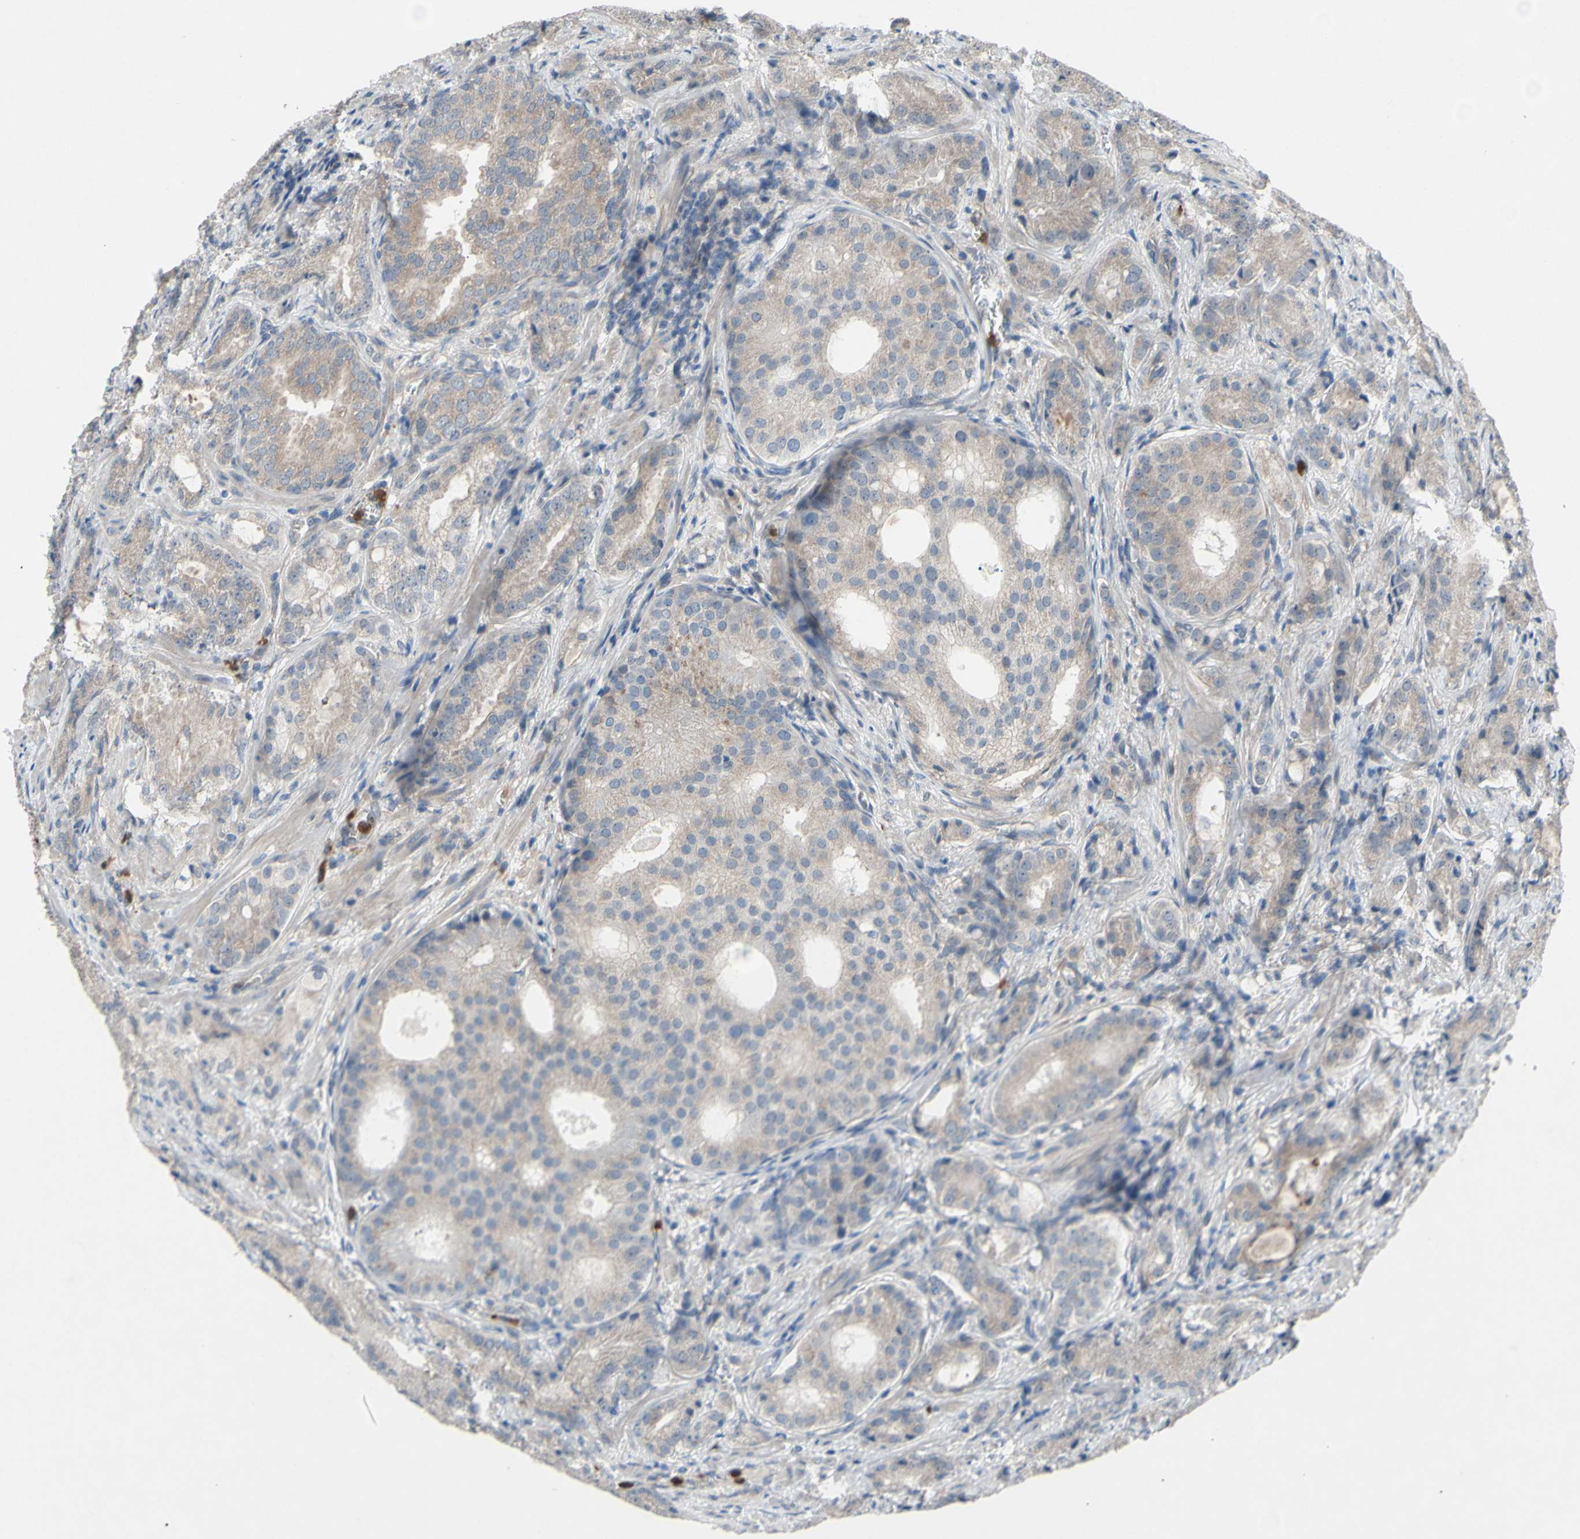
{"staining": {"intensity": "moderate", "quantity": ">75%", "location": "cytoplasmic/membranous"}, "tissue": "prostate cancer", "cell_type": "Tumor cells", "image_type": "cancer", "snomed": [{"axis": "morphology", "description": "Adenocarcinoma, High grade"}, {"axis": "topography", "description": "Prostate"}], "caption": "Tumor cells exhibit medium levels of moderate cytoplasmic/membranous staining in approximately >75% of cells in human prostate cancer (high-grade adenocarcinoma).", "gene": "GRAMD2B", "patient": {"sex": "male", "age": 64}}